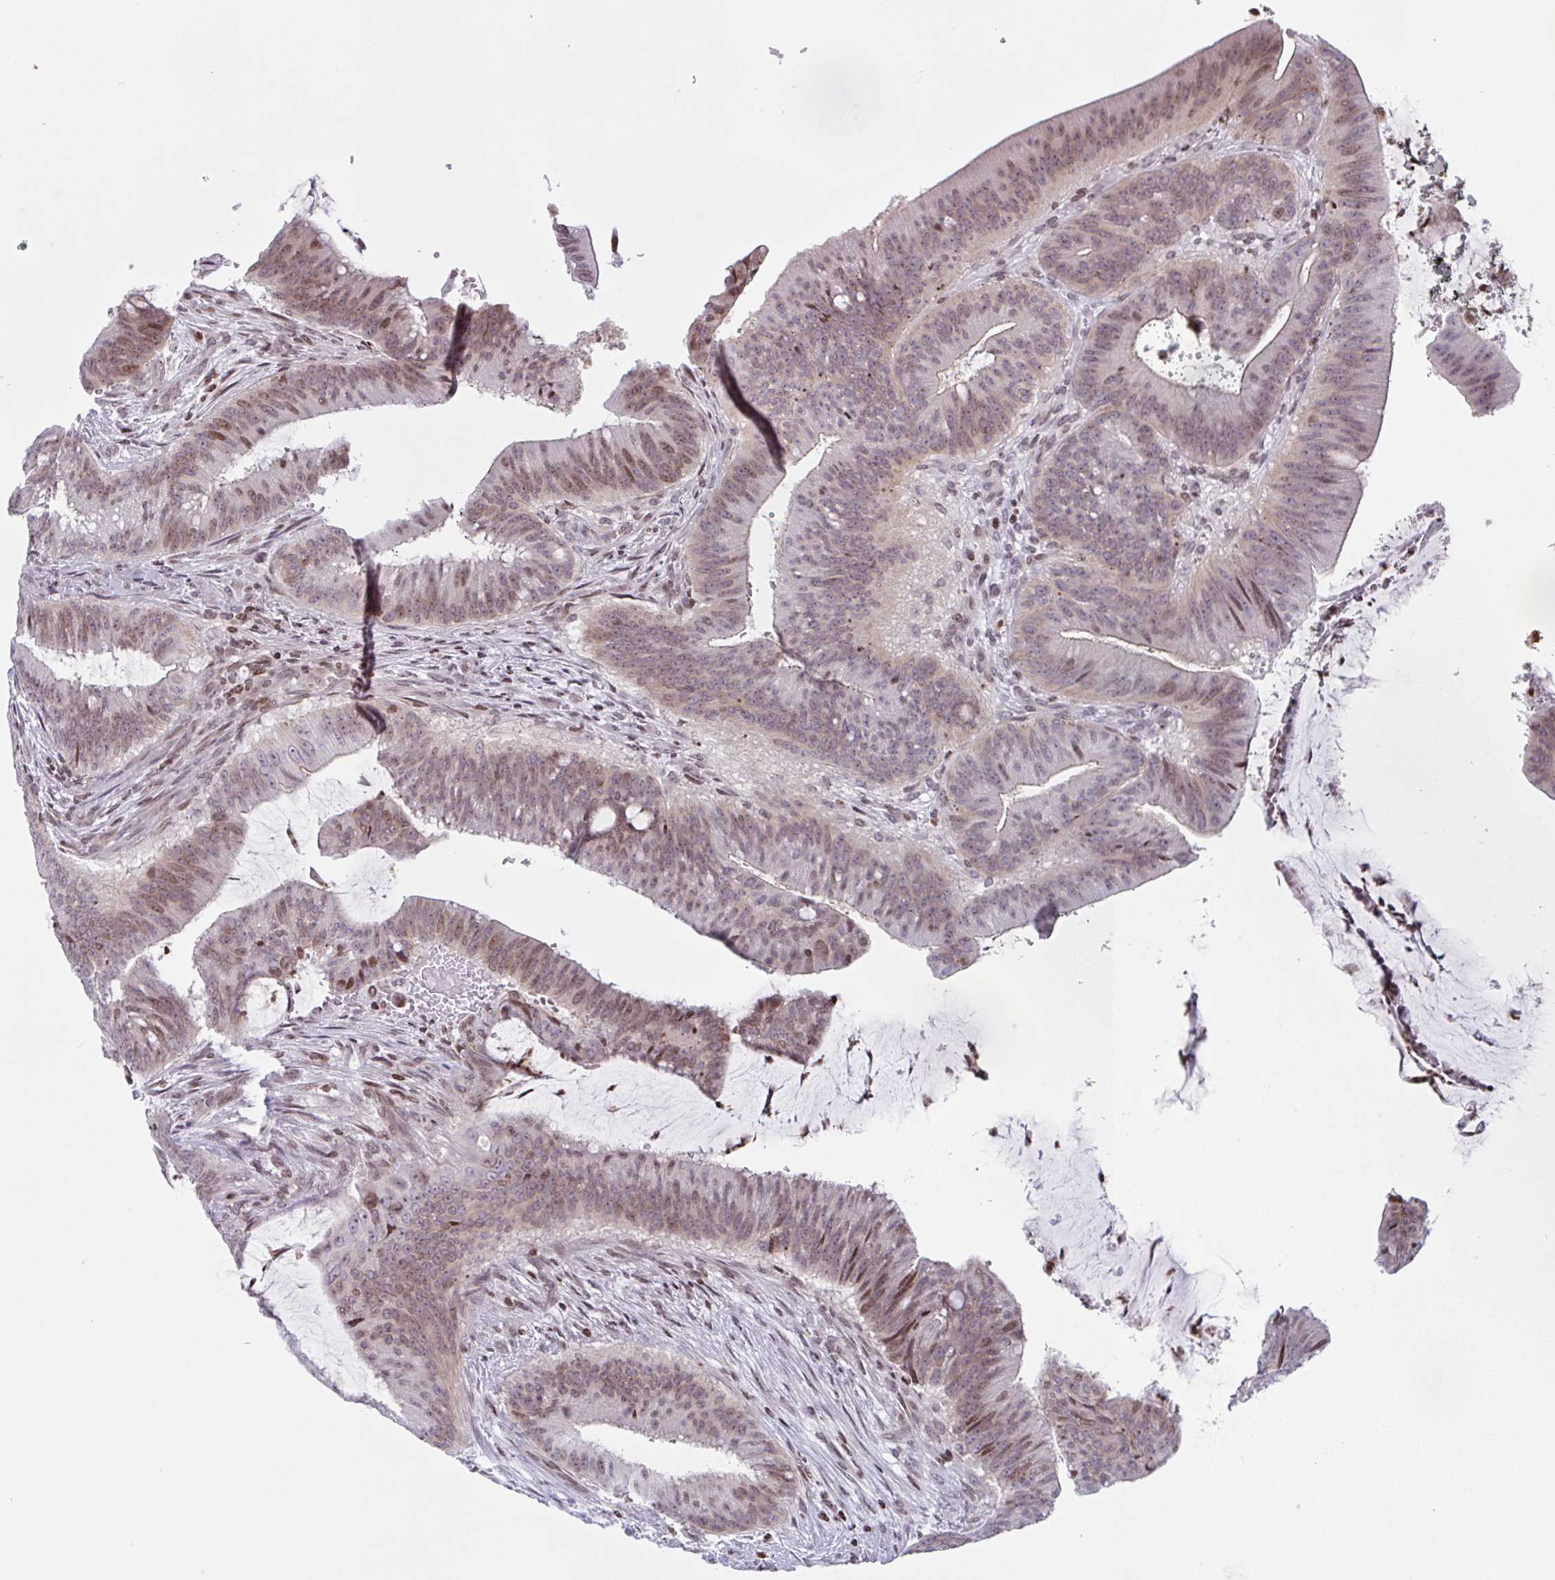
{"staining": {"intensity": "moderate", "quantity": ">75%", "location": "nuclear"}, "tissue": "colorectal cancer", "cell_type": "Tumor cells", "image_type": "cancer", "snomed": [{"axis": "morphology", "description": "Adenocarcinoma, NOS"}, {"axis": "topography", "description": "Colon"}], "caption": "Immunohistochemical staining of colorectal cancer (adenocarcinoma) shows medium levels of moderate nuclear protein staining in about >75% of tumor cells.", "gene": "NOL6", "patient": {"sex": "female", "age": 43}}